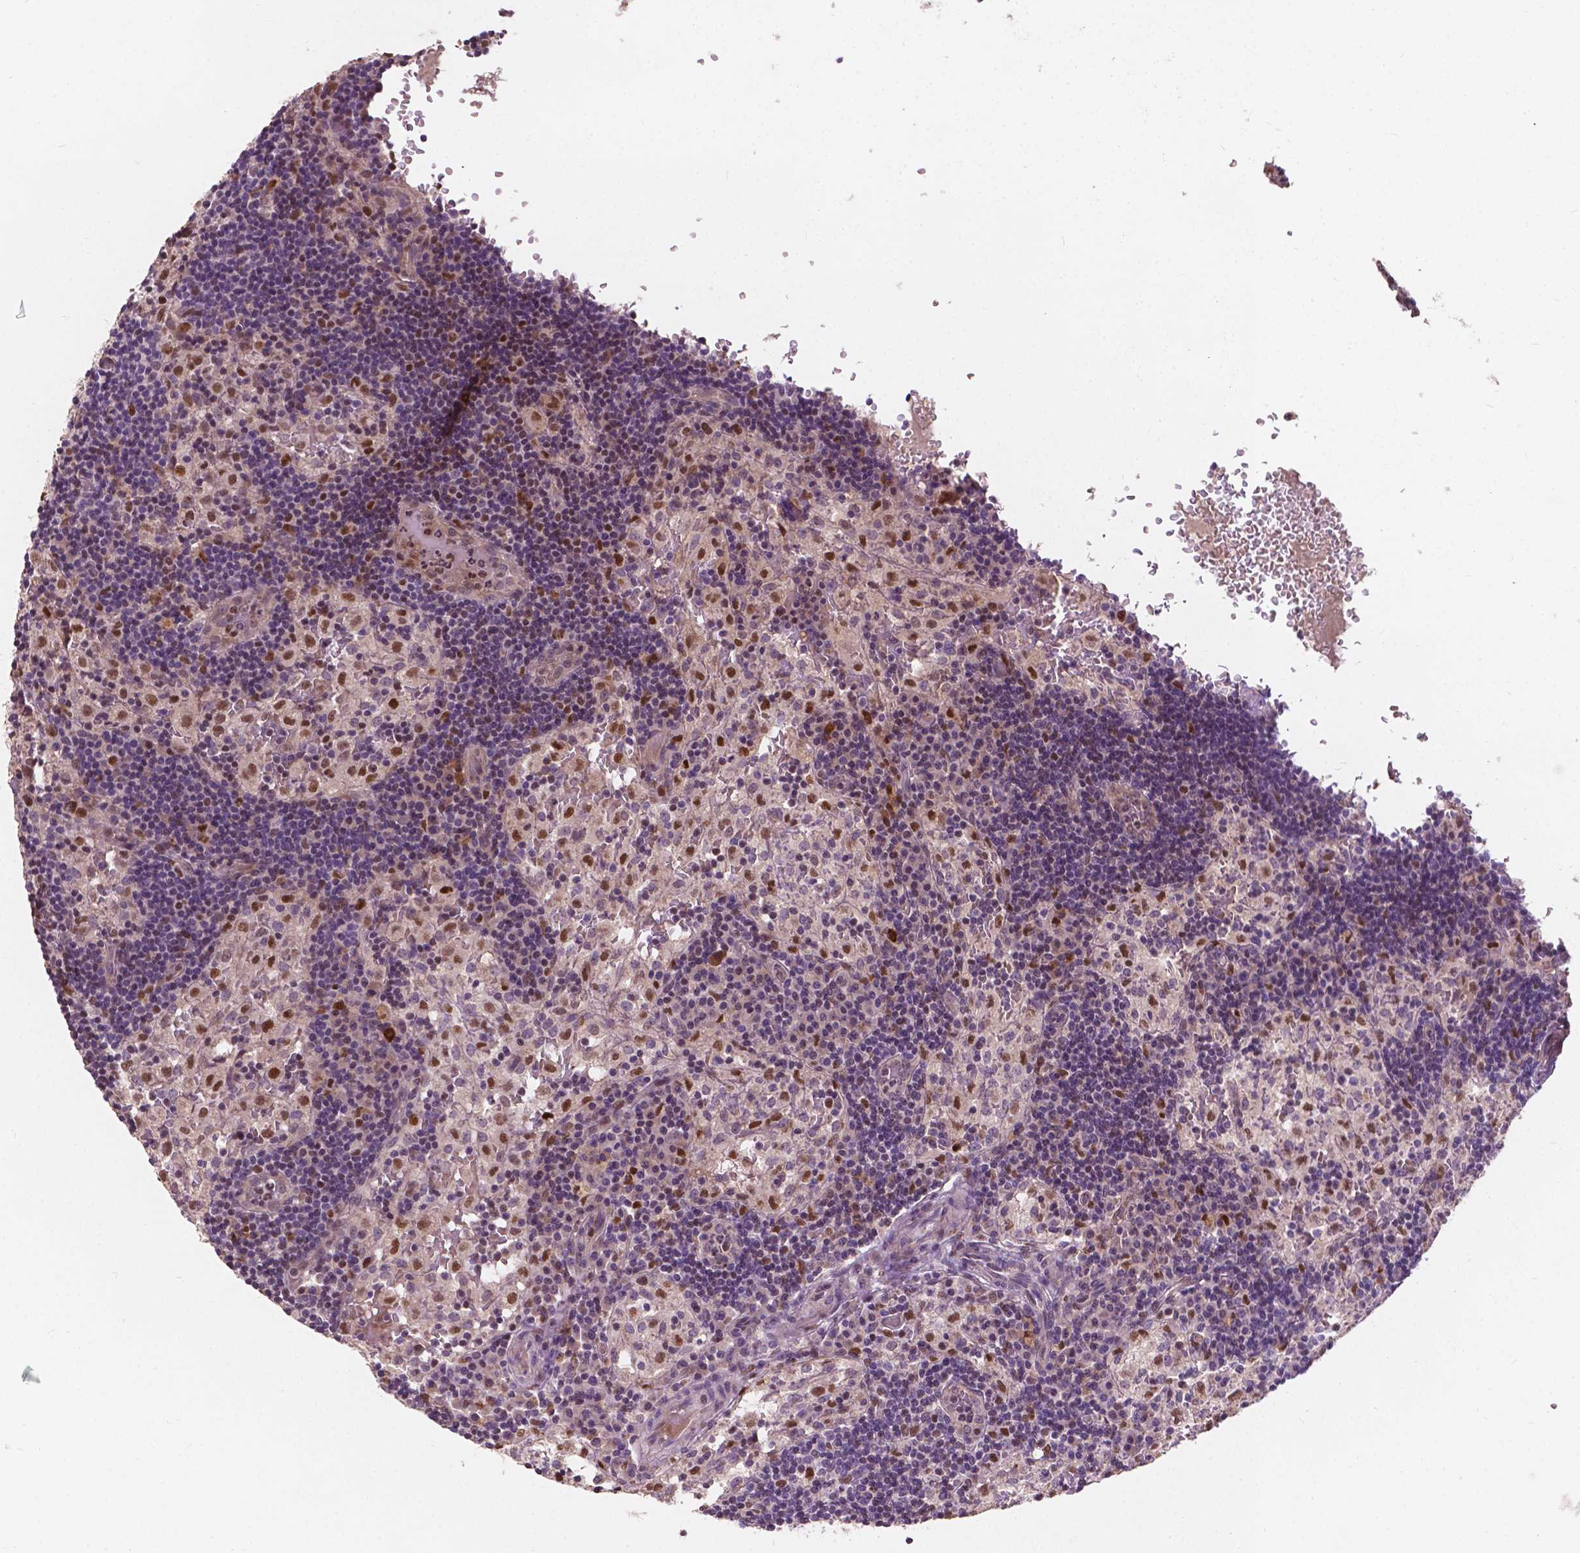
{"staining": {"intensity": "negative", "quantity": "none", "location": "none"}, "tissue": "lymph node", "cell_type": "Germinal center cells", "image_type": "normal", "snomed": [{"axis": "morphology", "description": "Normal tissue, NOS"}, {"axis": "topography", "description": "Lymph node"}], "caption": "Germinal center cells are negative for brown protein staining in unremarkable lymph node. (DAB (3,3'-diaminobenzidine) immunohistochemistry with hematoxylin counter stain).", "gene": "DUSP16", "patient": {"sex": "male", "age": 62}}